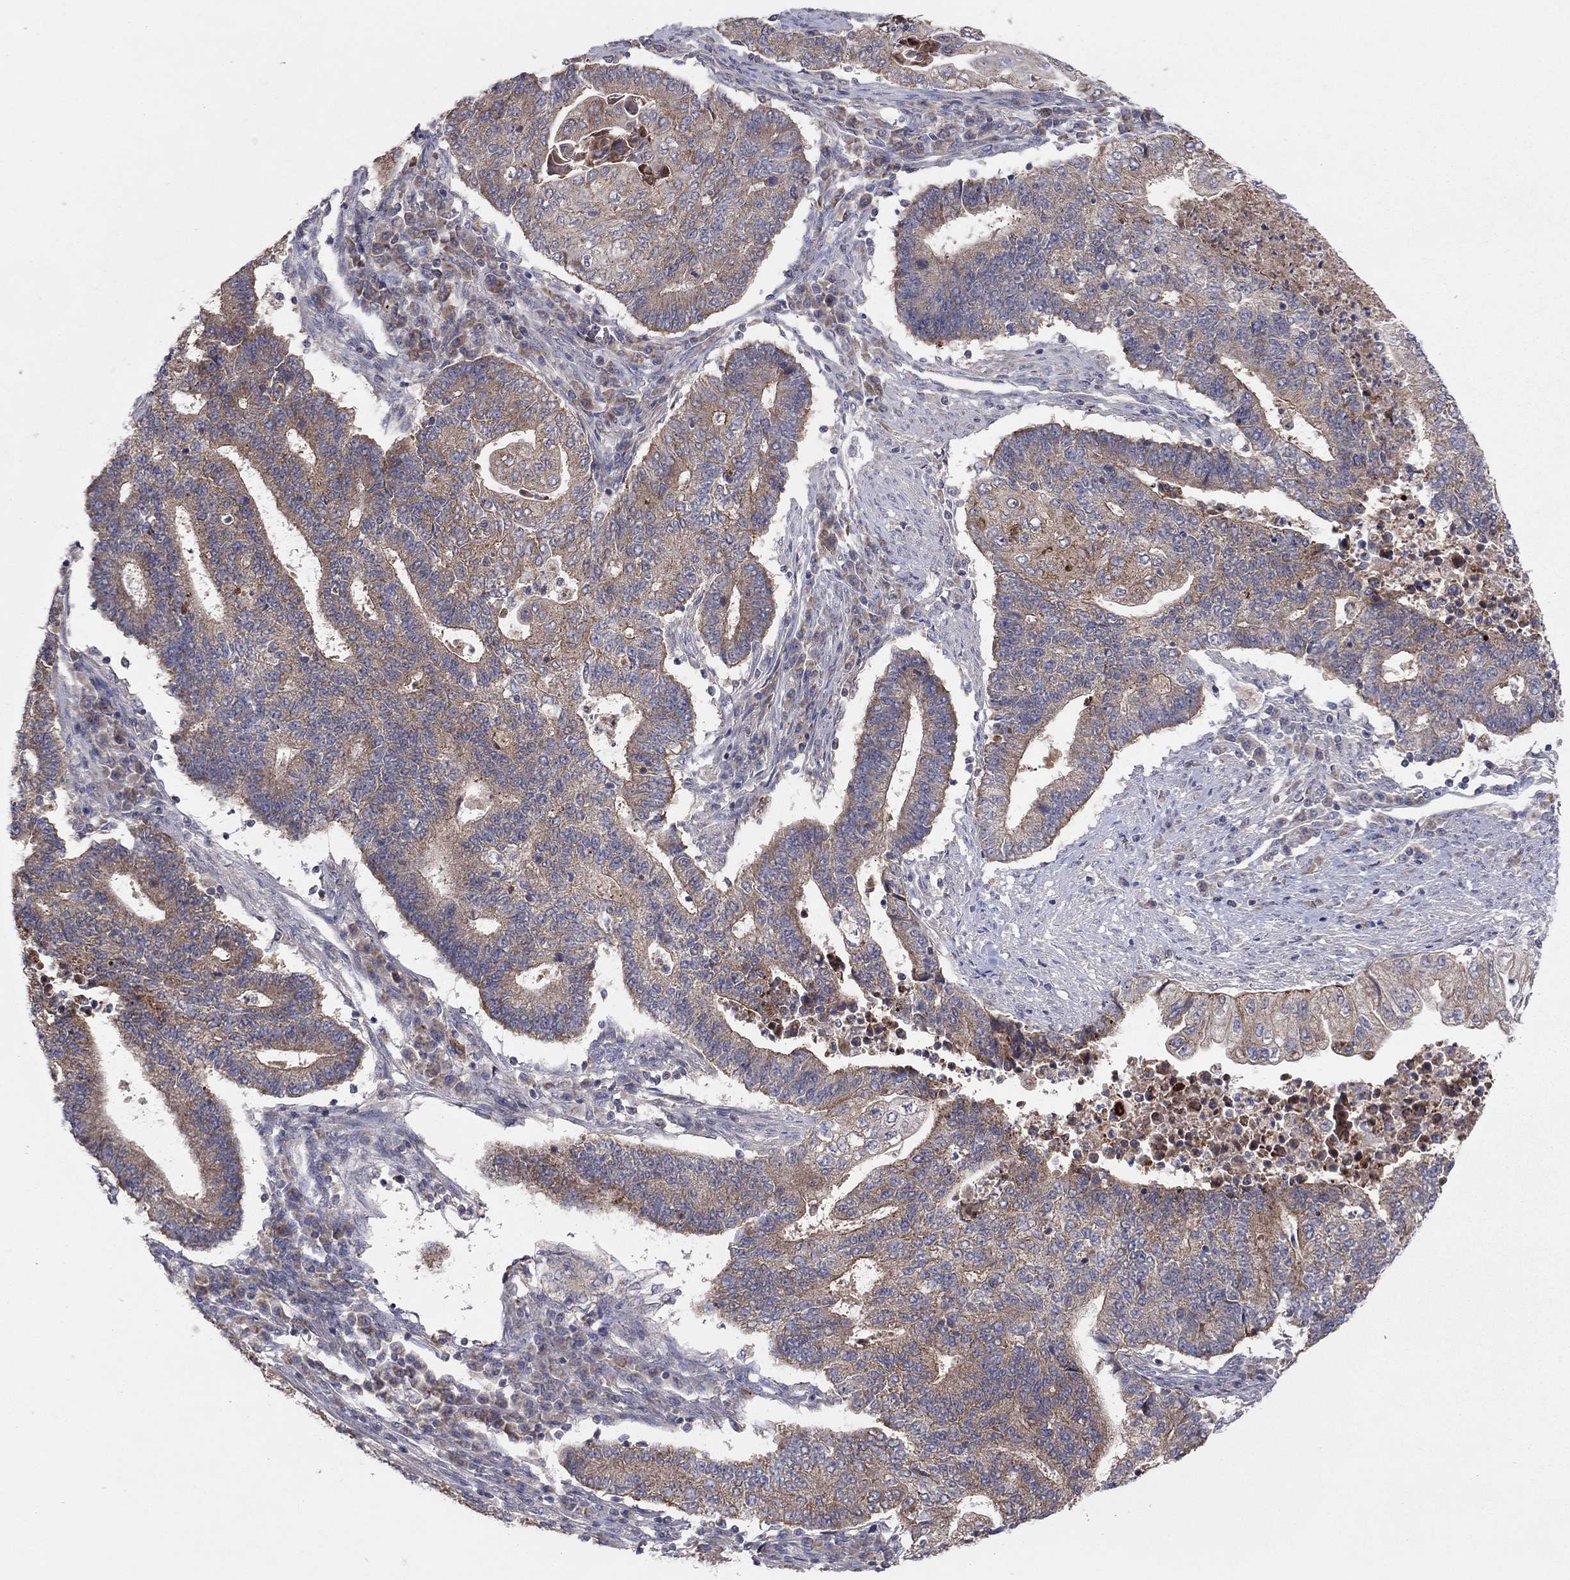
{"staining": {"intensity": "moderate", "quantity": "25%-75%", "location": "cytoplasmic/membranous"}, "tissue": "endometrial cancer", "cell_type": "Tumor cells", "image_type": "cancer", "snomed": [{"axis": "morphology", "description": "Adenocarcinoma, NOS"}, {"axis": "topography", "description": "Uterus"}, {"axis": "topography", "description": "Endometrium"}], "caption": "Endometrial cancer (adenocarcinoma) stained with IHC reveals moderate cytoplasmic/membranous staining in approximately 25%-75% of tumor cells.", "gene": "CRACDL", "patient": {"sex": "female", "age": 54}}